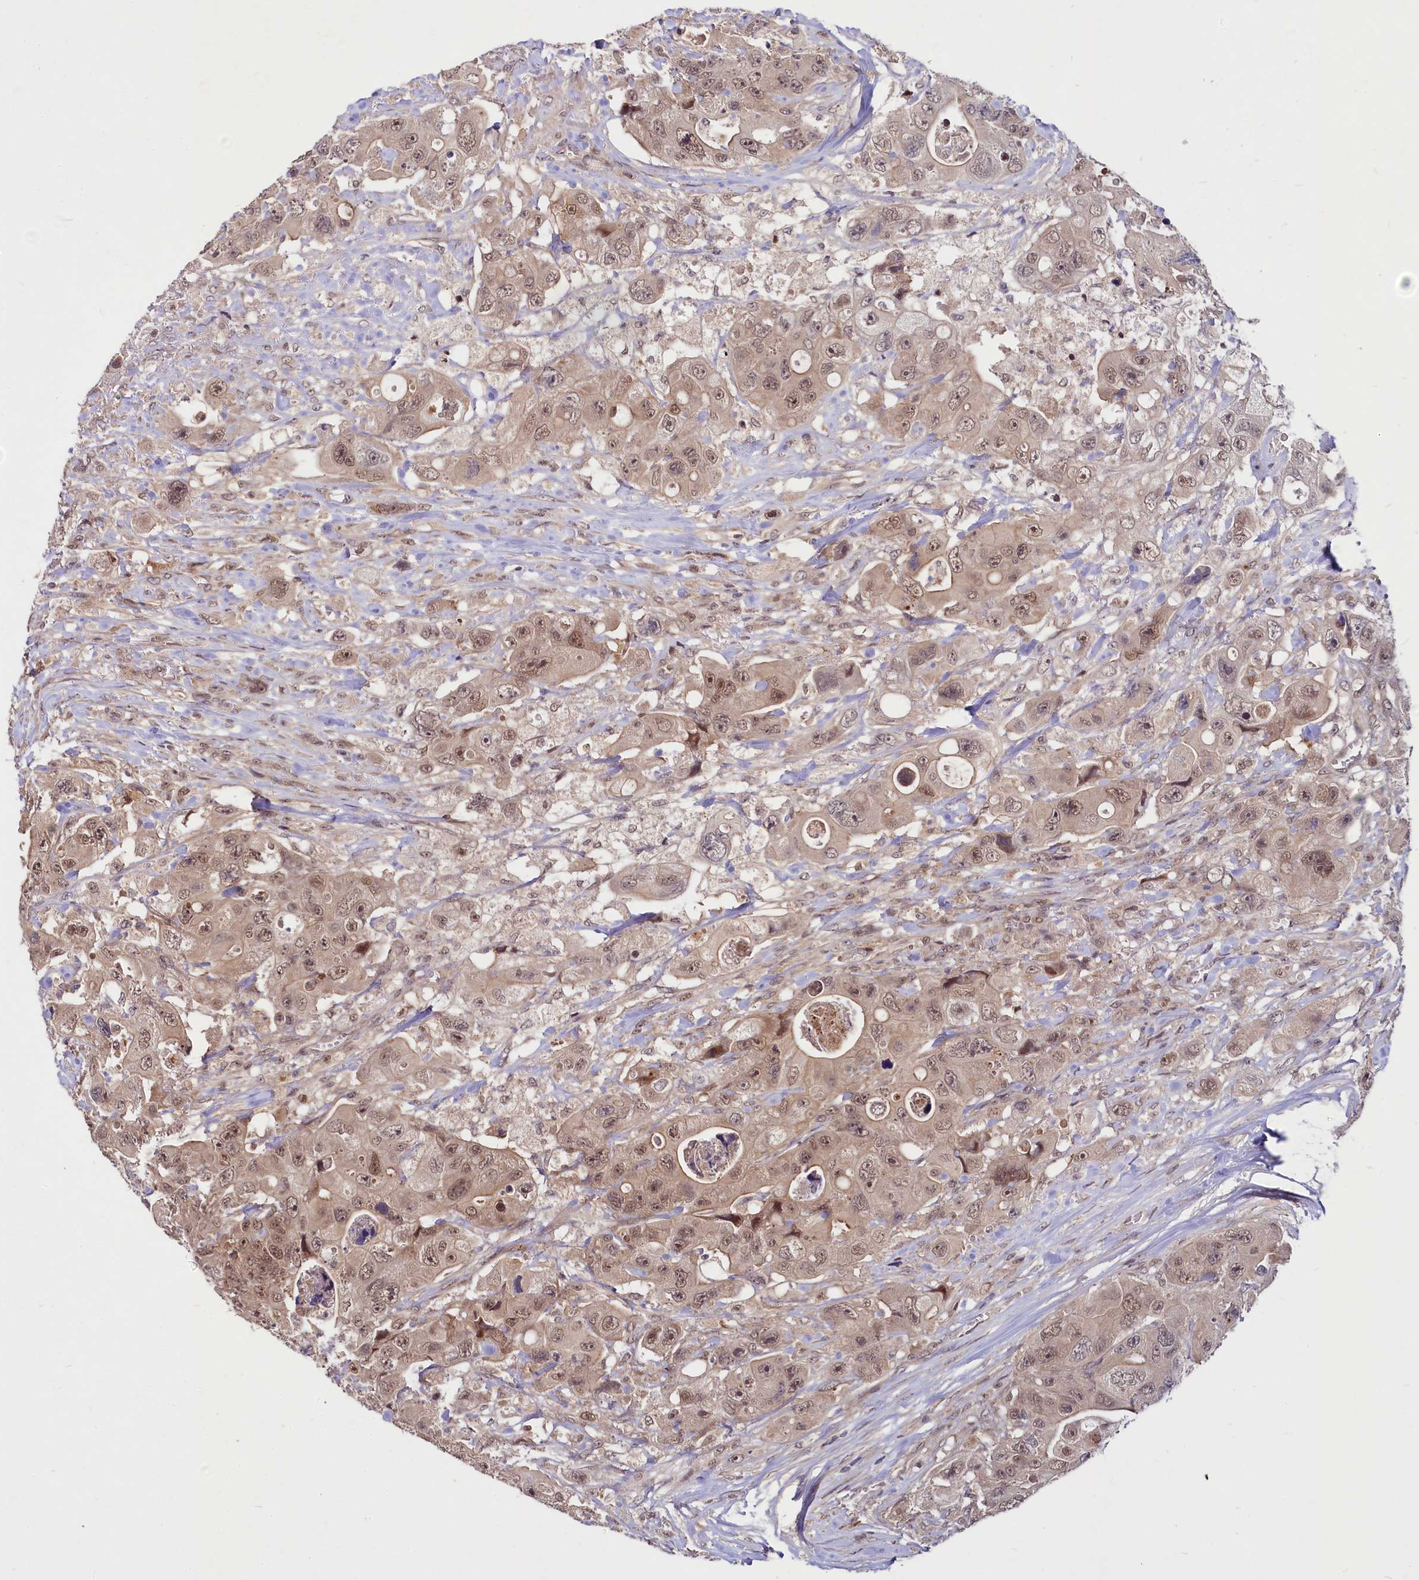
{"staining": {"intensity": "moderate", "quantity": ">75%", "location": "cytoplasmic/membranous,nuclear"}, "tissue": "colorectal cancer", "cell_type": "Tumor cells", "image_type": "cancer", "snomed": [{"axis": "morphology", "description": "Adenocarcinoma, NOS"}, {"axis": "topography", "description": "Colon"}], "caption": "Protein expression by IHC exhibits moderate cytoplasmic/membranous and nuclear staining in approximately >75% of tumor cells in adenocarcinoma (colorectal).", "gene": "UBE3A", "patient": {"sex": "female", "age": 46}}